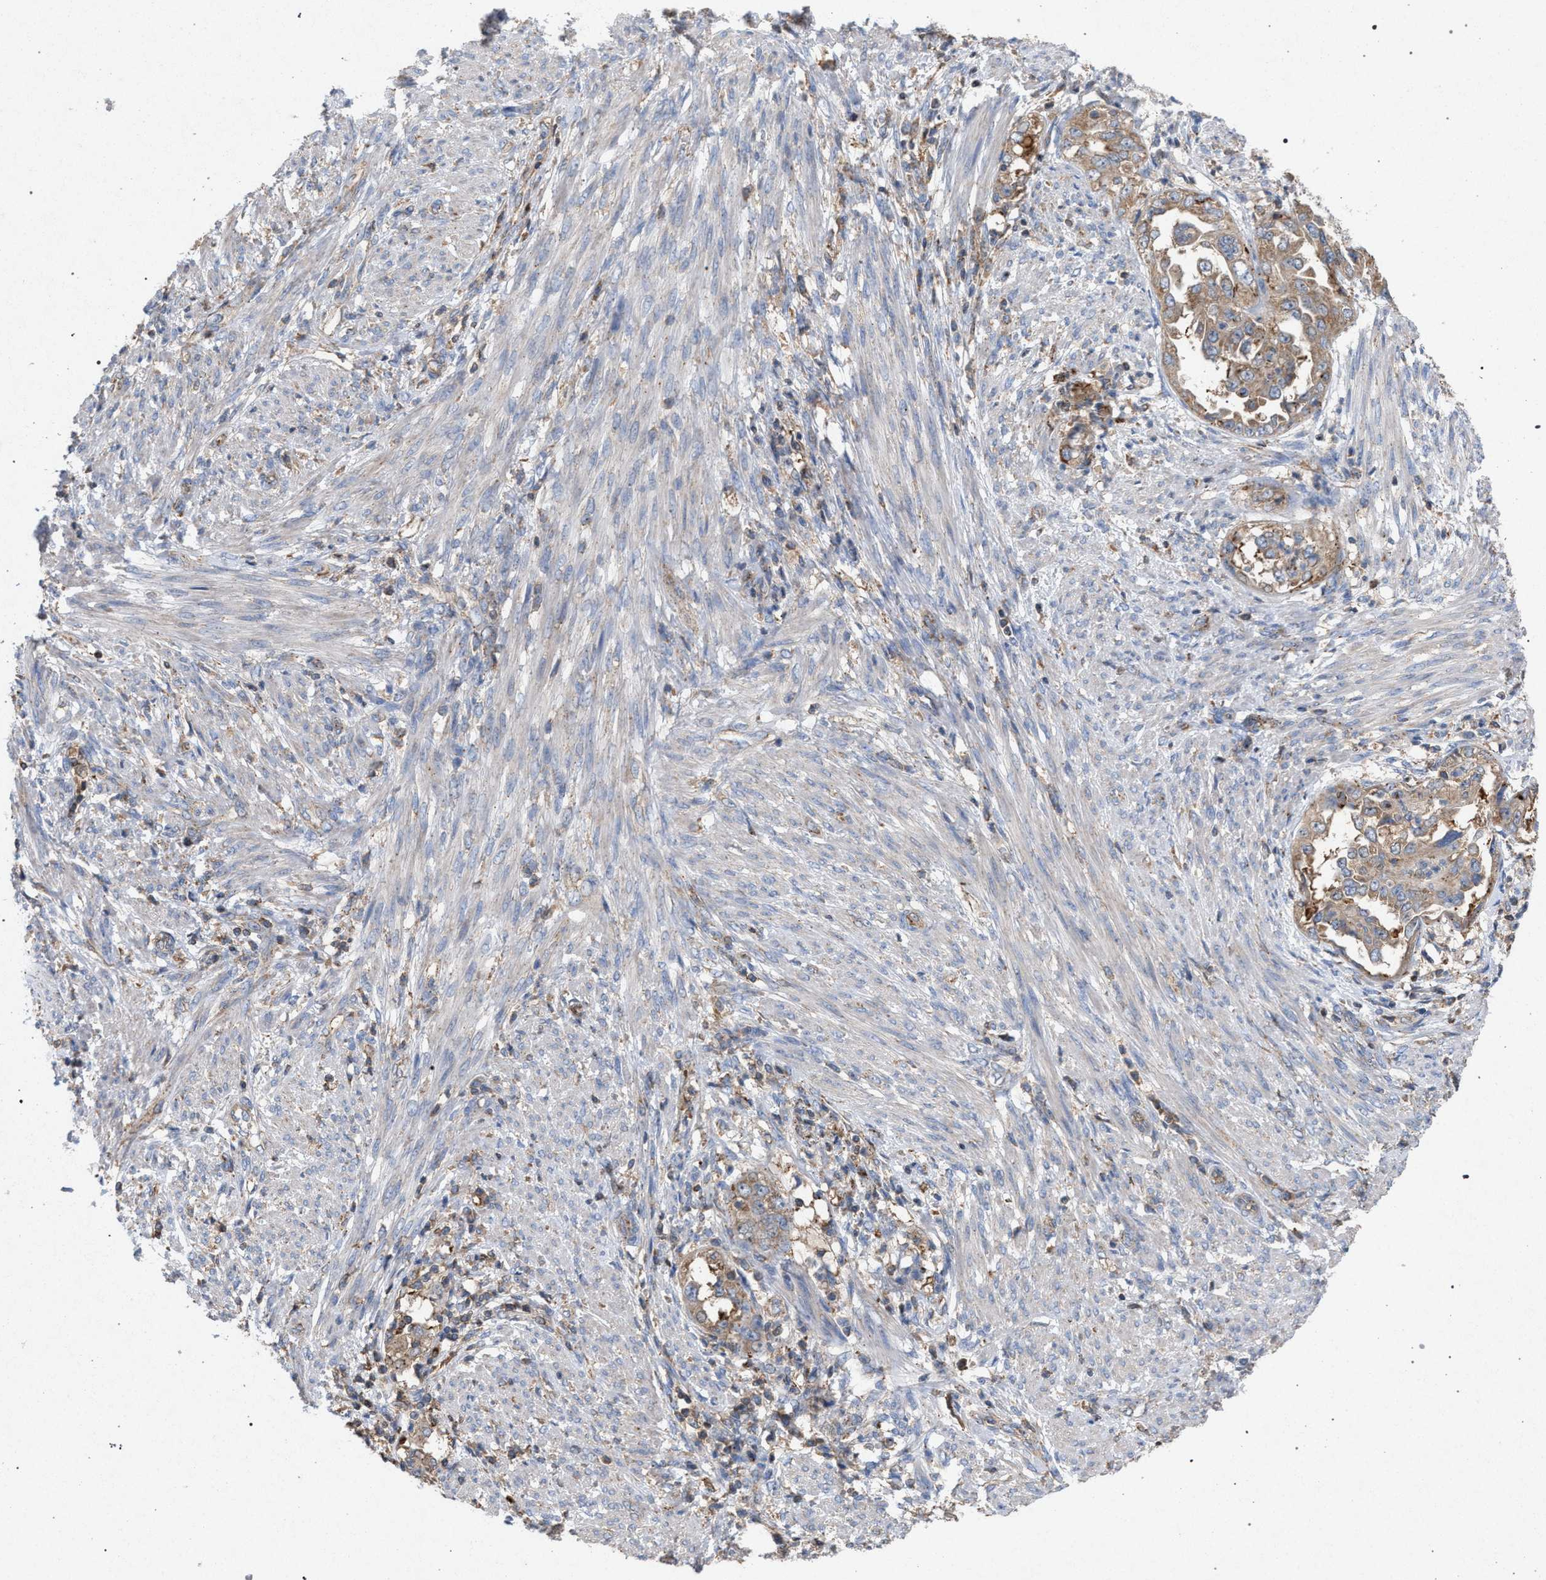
{"staining": {"intensity": "weak", "quantity": ">75%", "location": "cytoplasmic/membranous"}, "tissue": "endometrial cancer", "cell_type": "Tumor cells", "image_type": "cancer", "snomed": [{"axis": "morphology", "description": "Adenocarcinoma, NOS"}, {"axis": "topography", "description": "Endometrium"}], "caption": "This micrograph shows adenocarcinoma (endometrial) stained with immunohistochemistry to label a protein in brown. The cytoplasmic/membranous of tumor cells show weak positivity for the protein. Nuclei are counter-stained blue.", "gene": "VPS13A", "patient": {"sex": "female", "age": 85}}